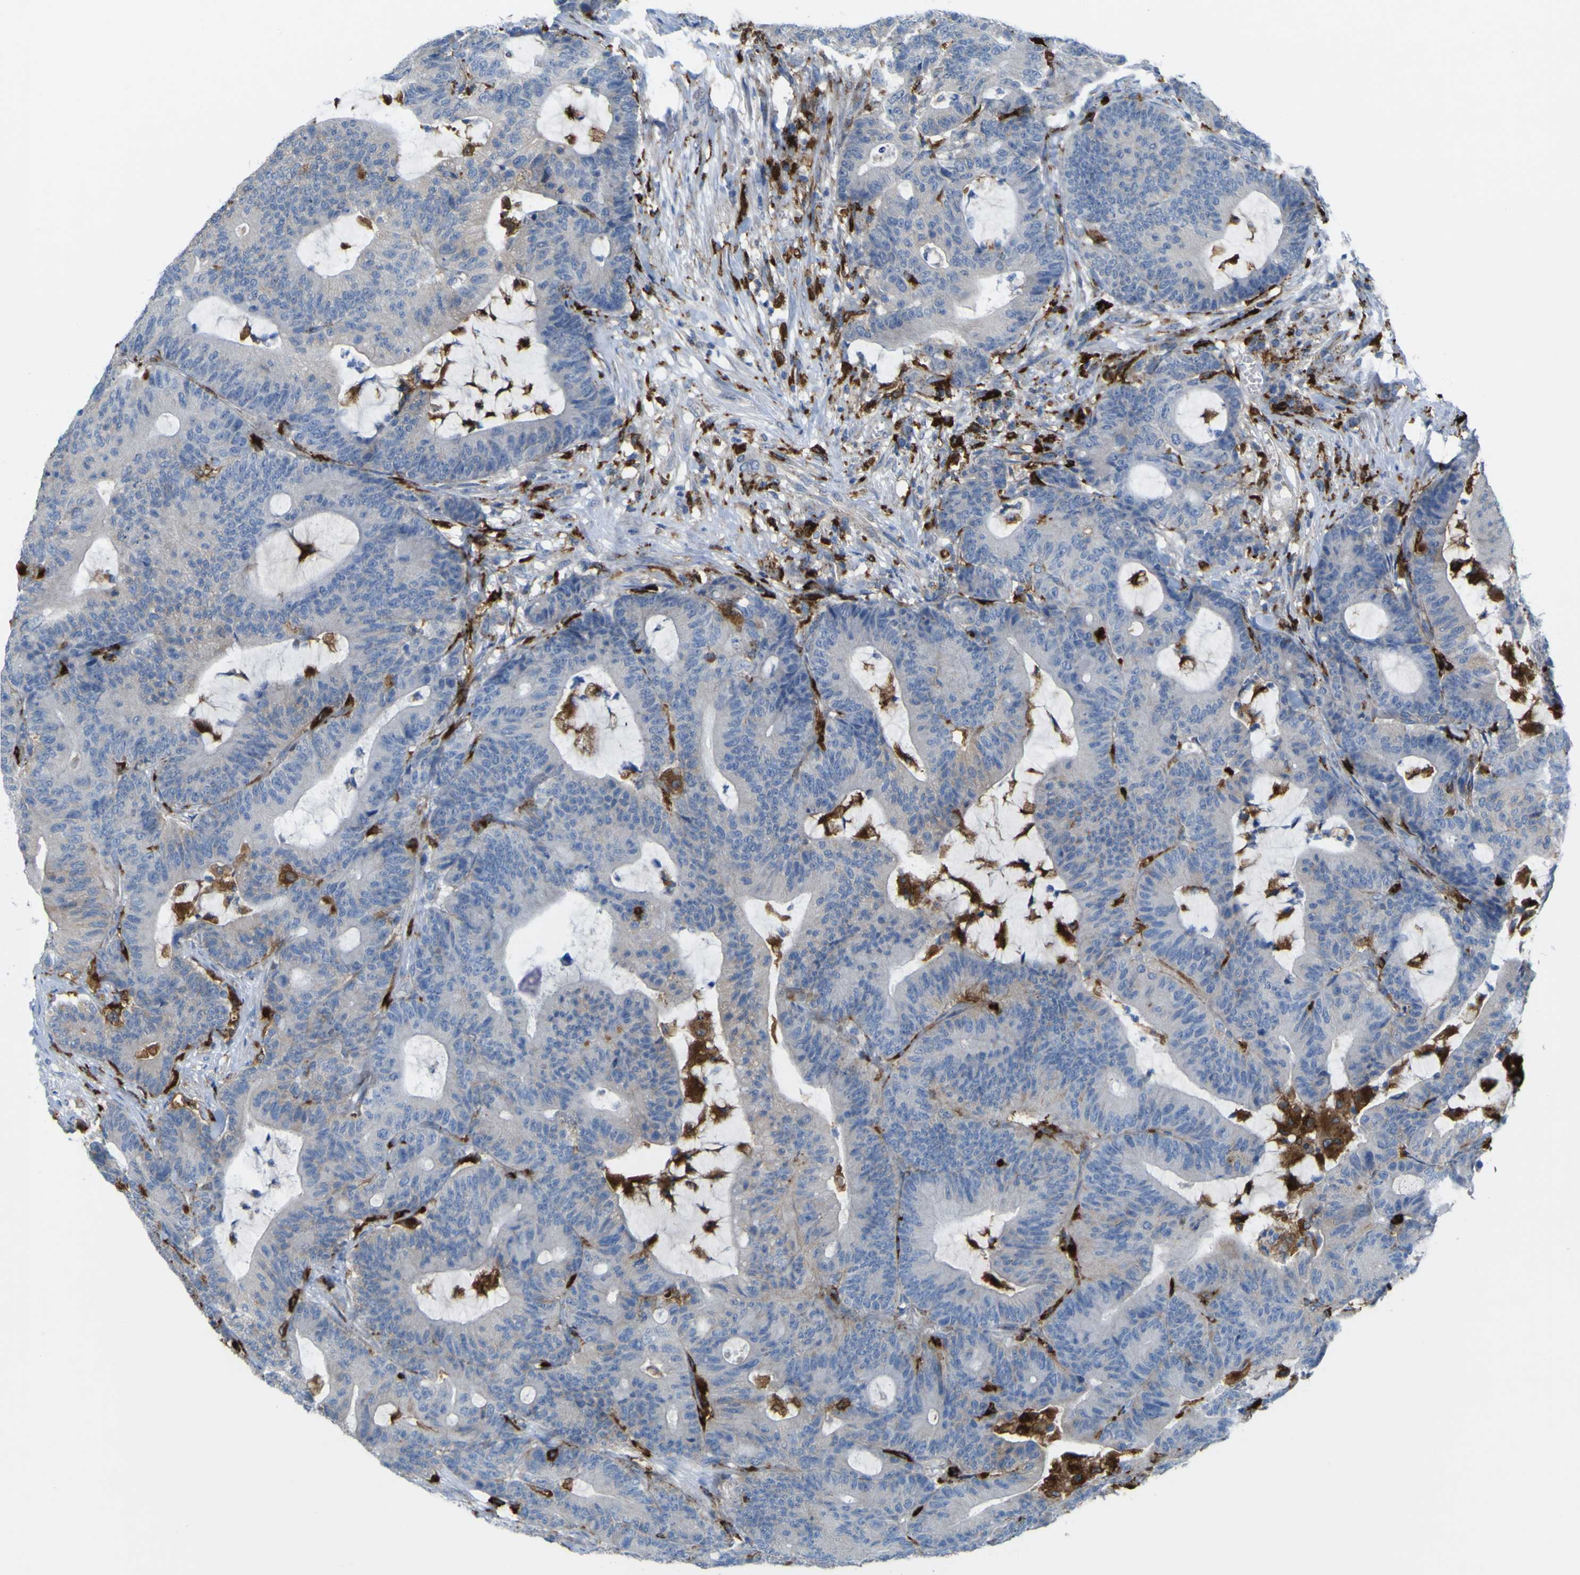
{"staining": {"intensity": "negative", "quantity": "none", "location": "none"}, "tissue": "colorectal cancer", "cell_type": "Tumor cells", "image_type": "cancer", "snomed": [{"axis": "morphology", "description": "Adenocarcinoma, NOS"}, {"axis": "topography", "description": "Colon"}], "caption": "Immunohistochemistry (IHC) micrograph of human colorectal cancer stained for a protein (brown), which demonstrates no staining in tumor cells.", "gene": "PLD3", "patient": {"sex": "female", "age": 84}}